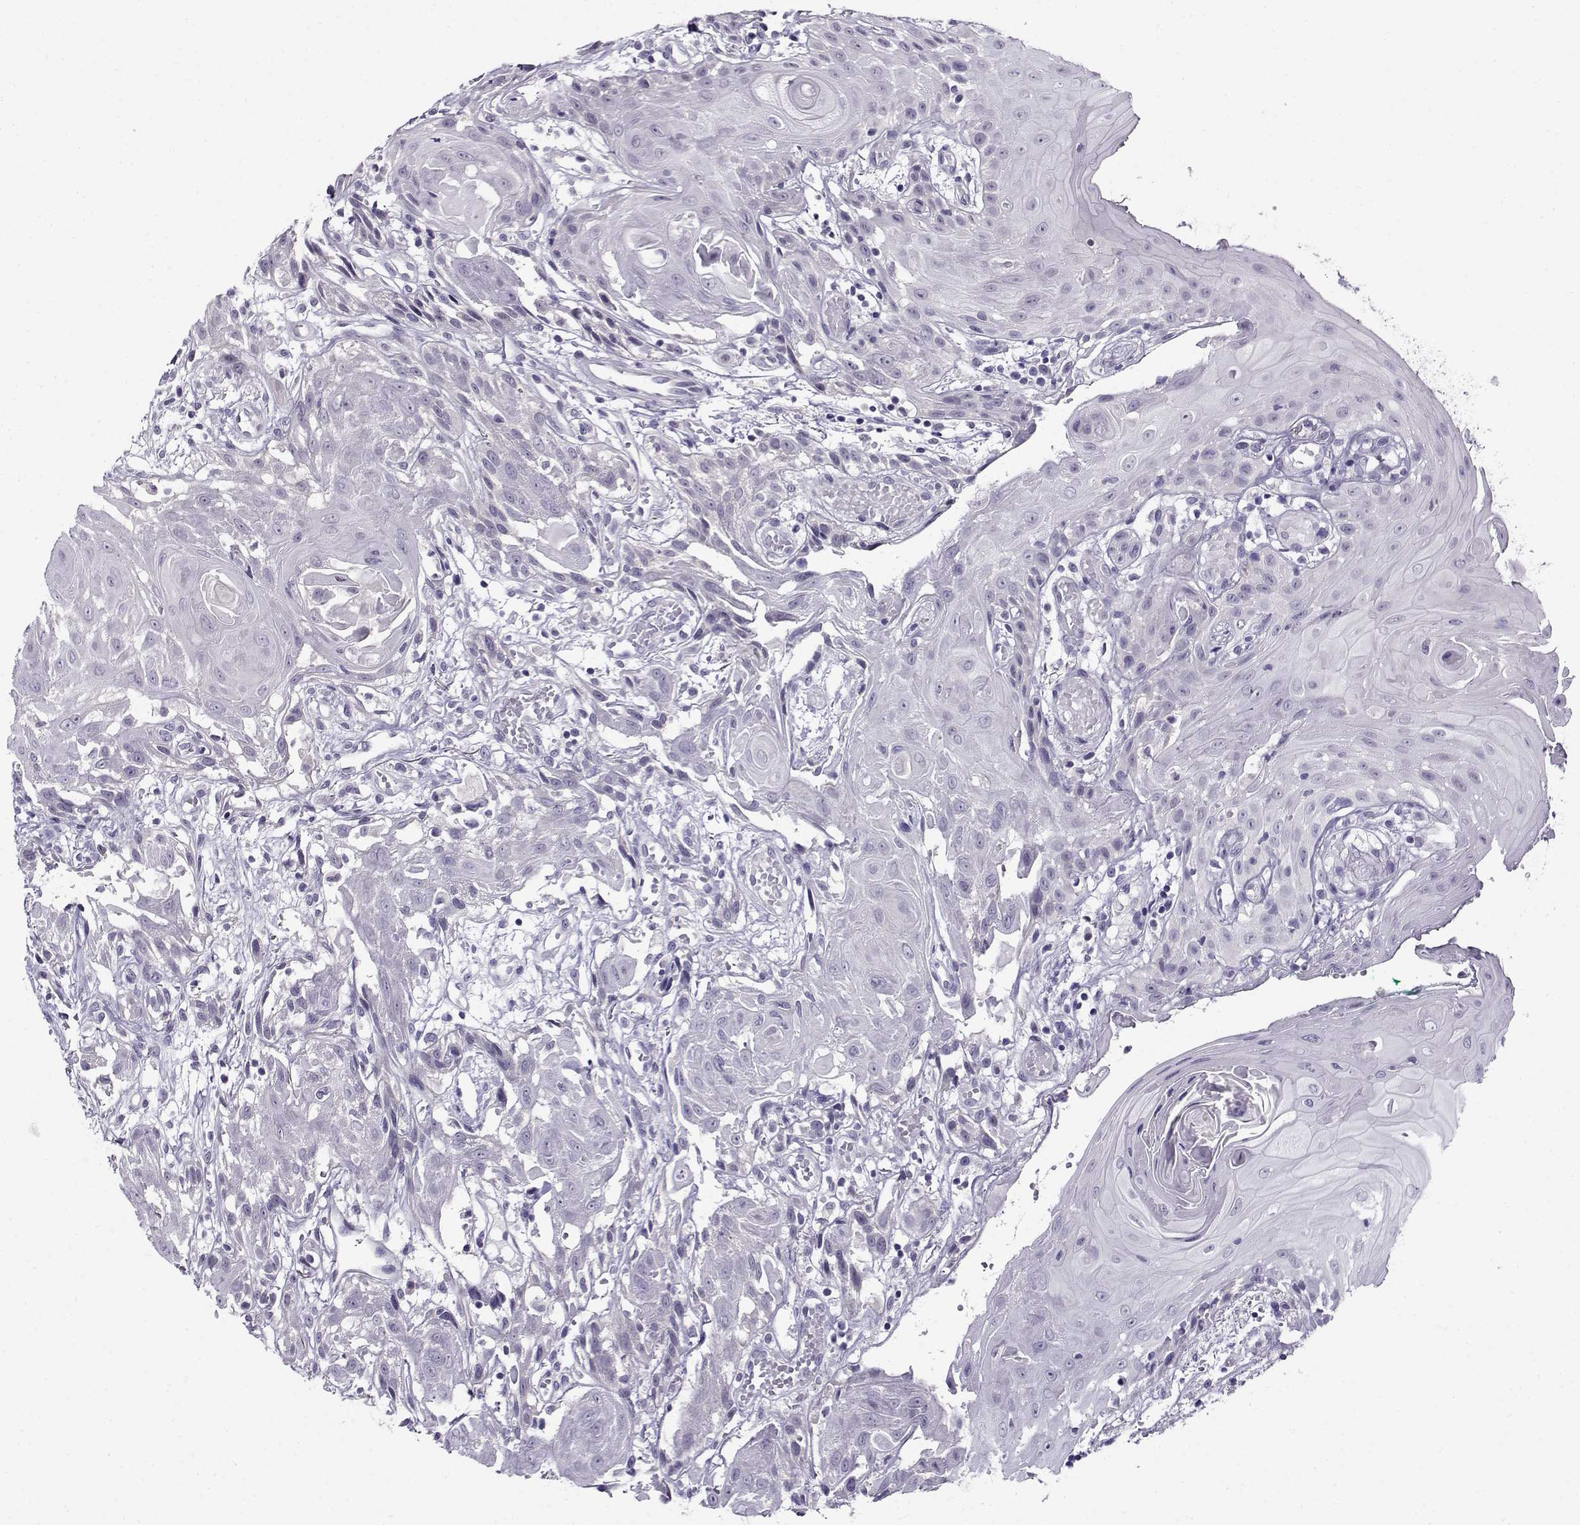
{"staining": {"intensity": "negative", "quantity": "none", "location": "none"}, "tissue": "head and neck cancer", "cell_type": "Tumor cells", "image_type": "cancer", "snomed": [{"axis": "morphology", "description": "Normal tissue, NOS"}, {"axis": "morphology", "description": "Squamous cell carcinoma, NOS"}, {"axis": "topography", "description": "Oral tissue"}, {"axis": "topography", "description": "Salivary gland"}, {"axis": "topography", "description": "Head-Neck"}], "caption": "Immunohistochemistry micrograph of human head and neck cancer stained for a protein (brown), which displays no expression in tumor cells.", "gene": "FEZF1", "patient": {"sex": "female", "age": 62}}